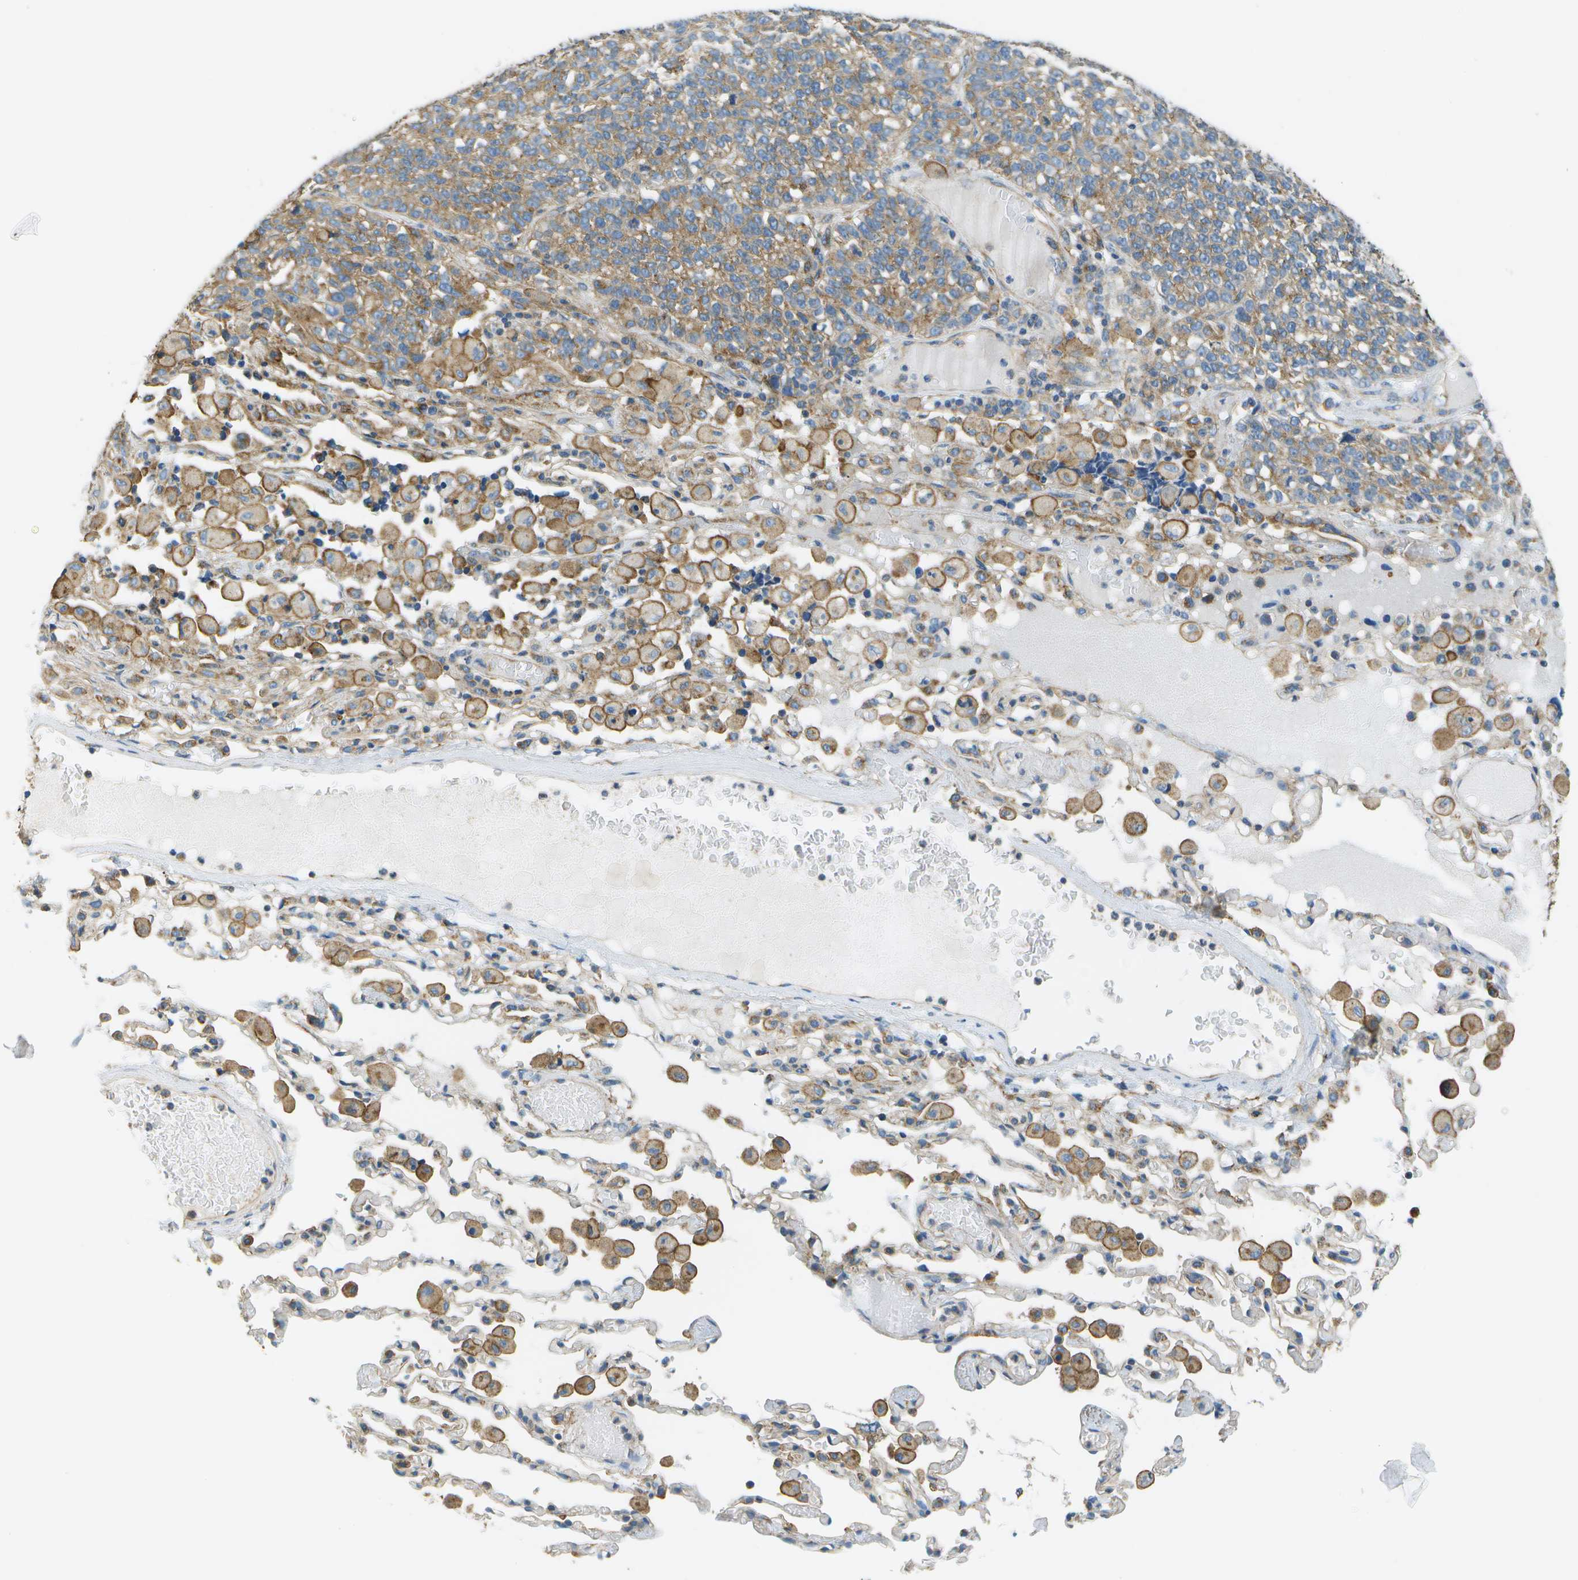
{"staining": {"intensity": "moderate", "quantity": "<25%", "location": "cytoplasmic/membranous"}, "tissue": "lung cancer", "cell_type": "Tumor cells", "image_type": "cancer", "snomed": [{"axis": "morphology", "description": "Adenocarcinoma, NOS"}, {"axis": "topography", "description": "Lung"}], "caption": "Lung adenocarcinoma stained with a protein marker demonstrates moderate staining in tumor cells.", "gene": "CLTC", "patient": {"sex": "male", "age": 49}}